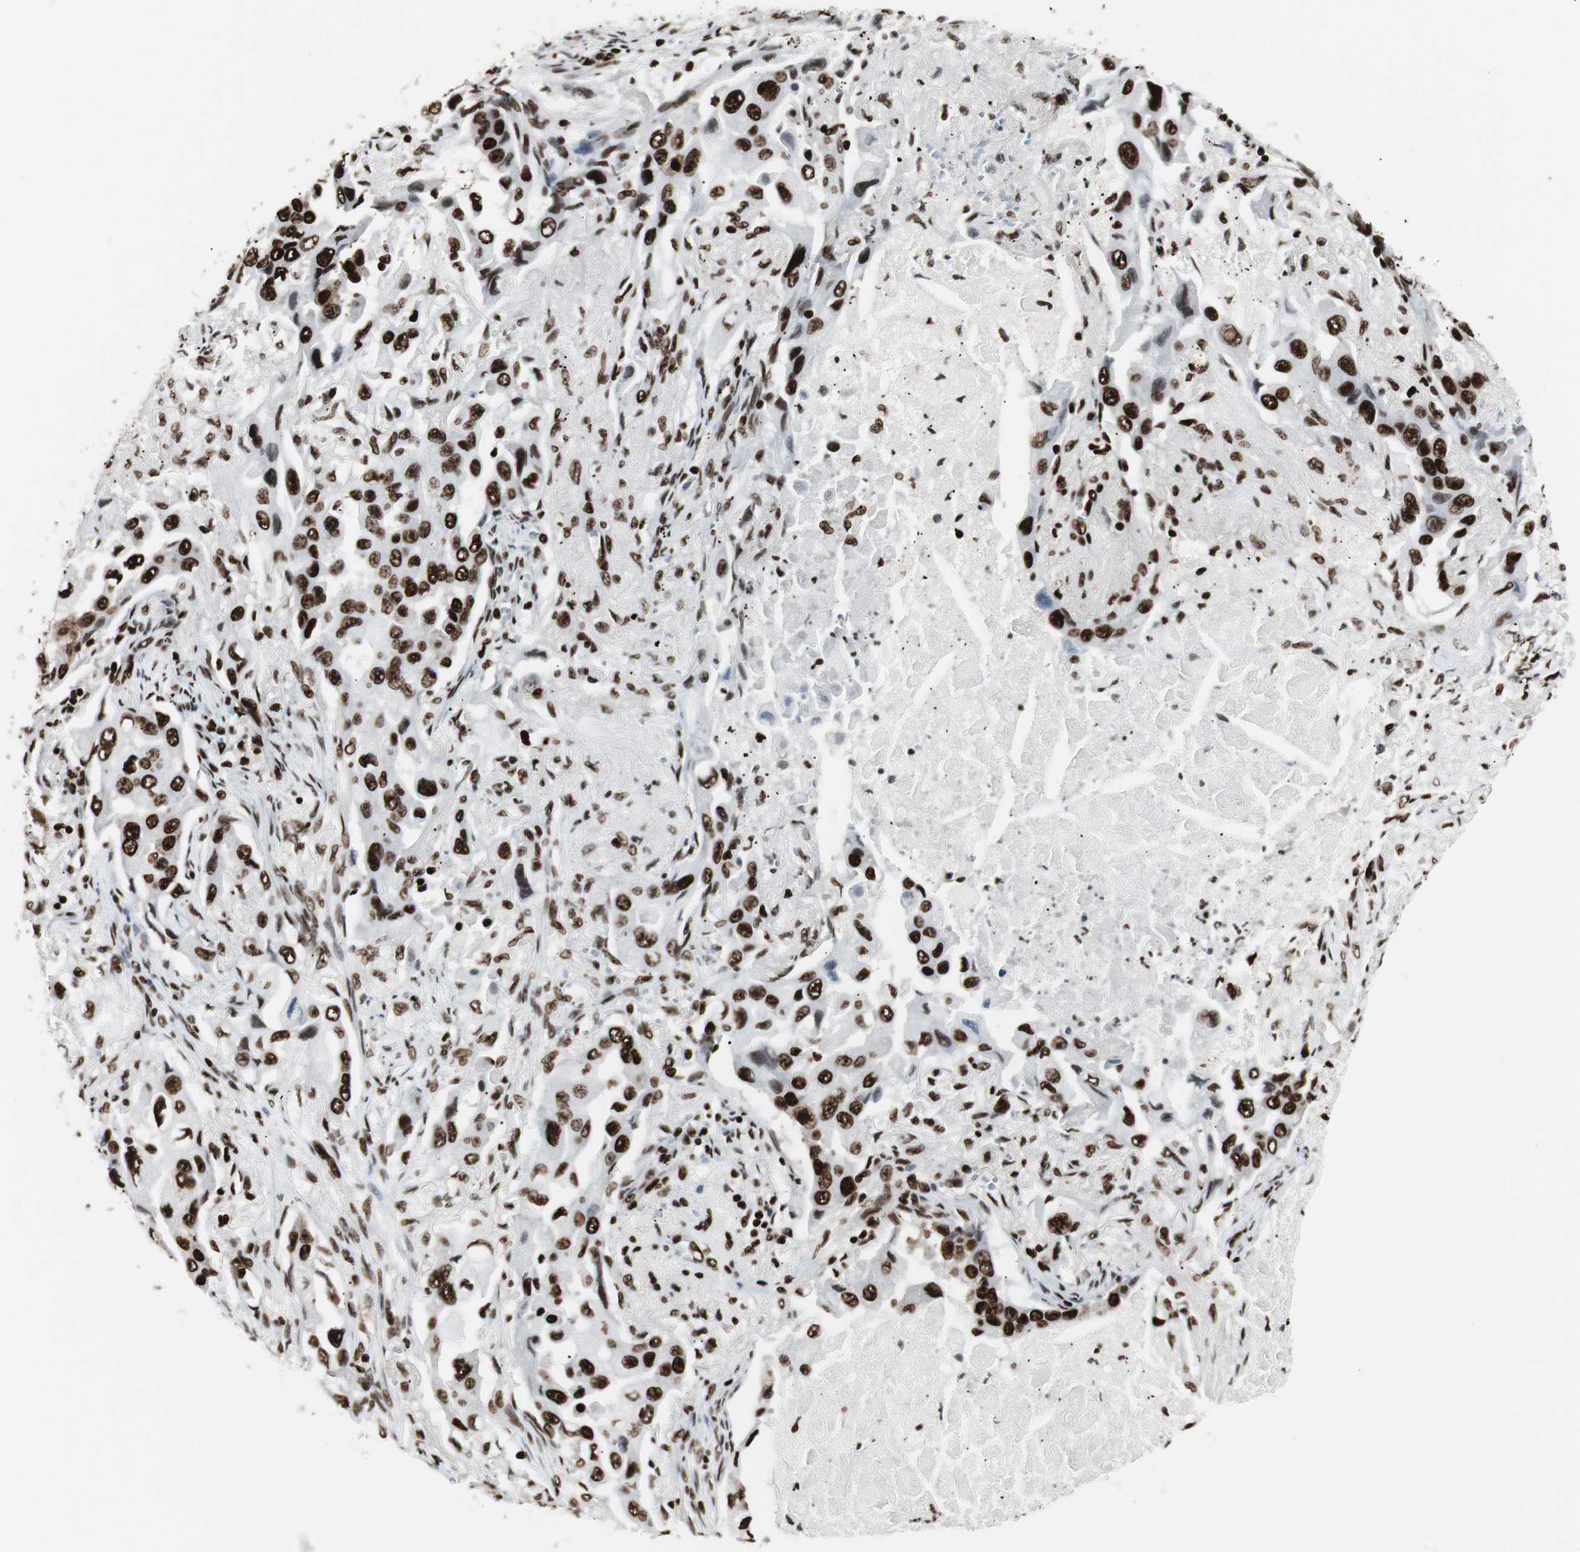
{"staining": {"intensity": "strong", "quantity": ">75%", "location": "nuclear"}, "tissue": "lung cancer", "cell_type": "Tumor cells", "image_type": "cancer", "snomed": [{"axis": "morphology", "description": "Adenocarcinoma, NOS"}, {"axis": "topography", "description": "Lung"}], "caption": "Human lung cancer (adenocarcinoma) stained with a protein marker exhibits strong staining in tumor cells.", "gene": "MTA2", "patient": {"sex": "female", "age": 65}}